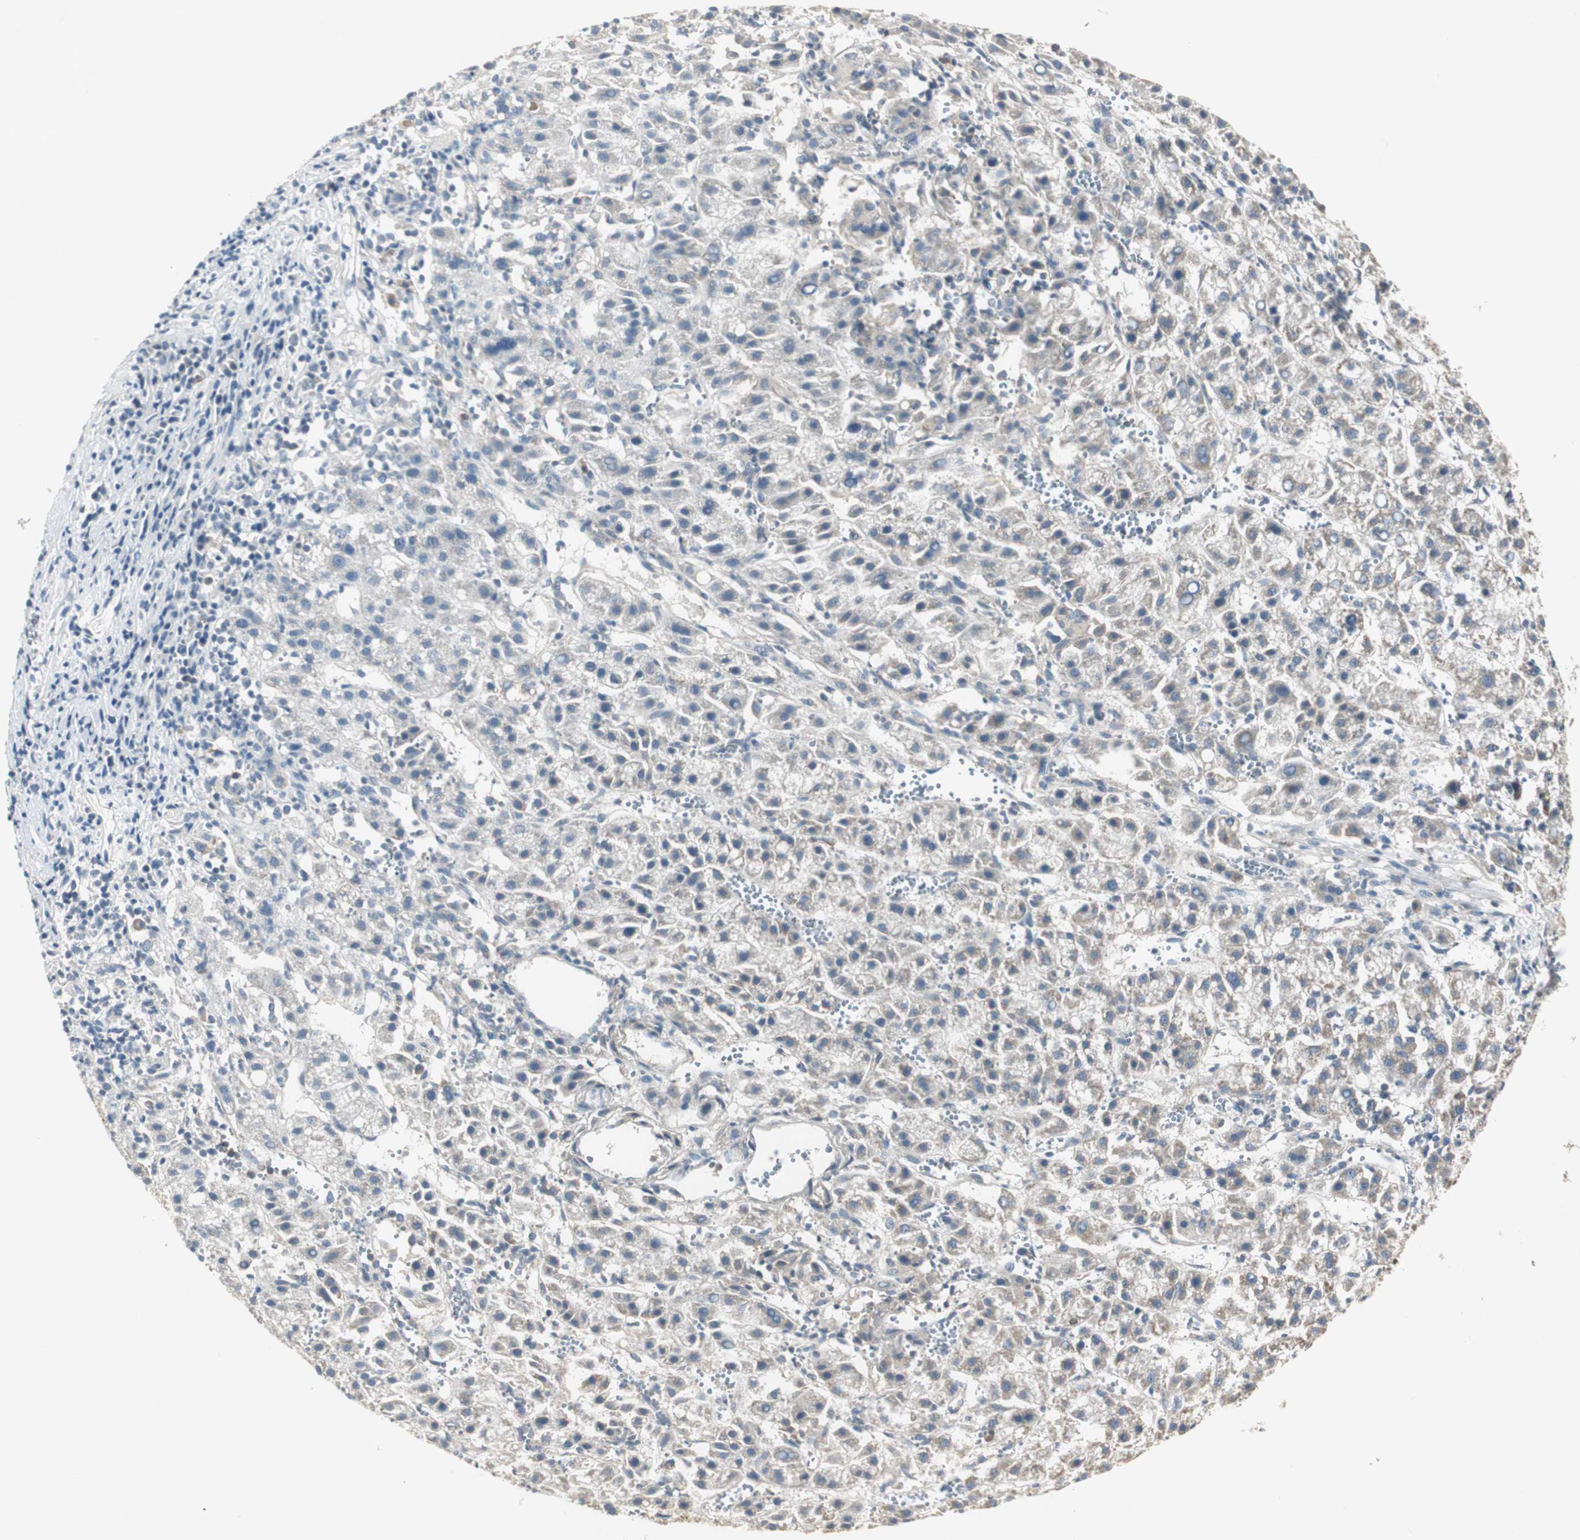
{"staining": {"intensity": "weak", "quantity": ">75%", "location": "cytoplasmic/membranous"}, "tissue": "liver cancer", "cell_type": "Tumor cells", "image_type": "cancer", "snomed": [{"axis": "morphology", "description": "Carcinoma, Hepatocellular, NOS"}, {"axis": "topography", "description": "Liver"}], "caption": "An image showing weak cytoplasmic/membranous positivity in approximately >75% of tumor cells in liver hepatocellular carcinoma, as visualized by brown immunohistochemical staining.", "gene": "MYT1", "patient": {"sex": "female", "age": 58}}